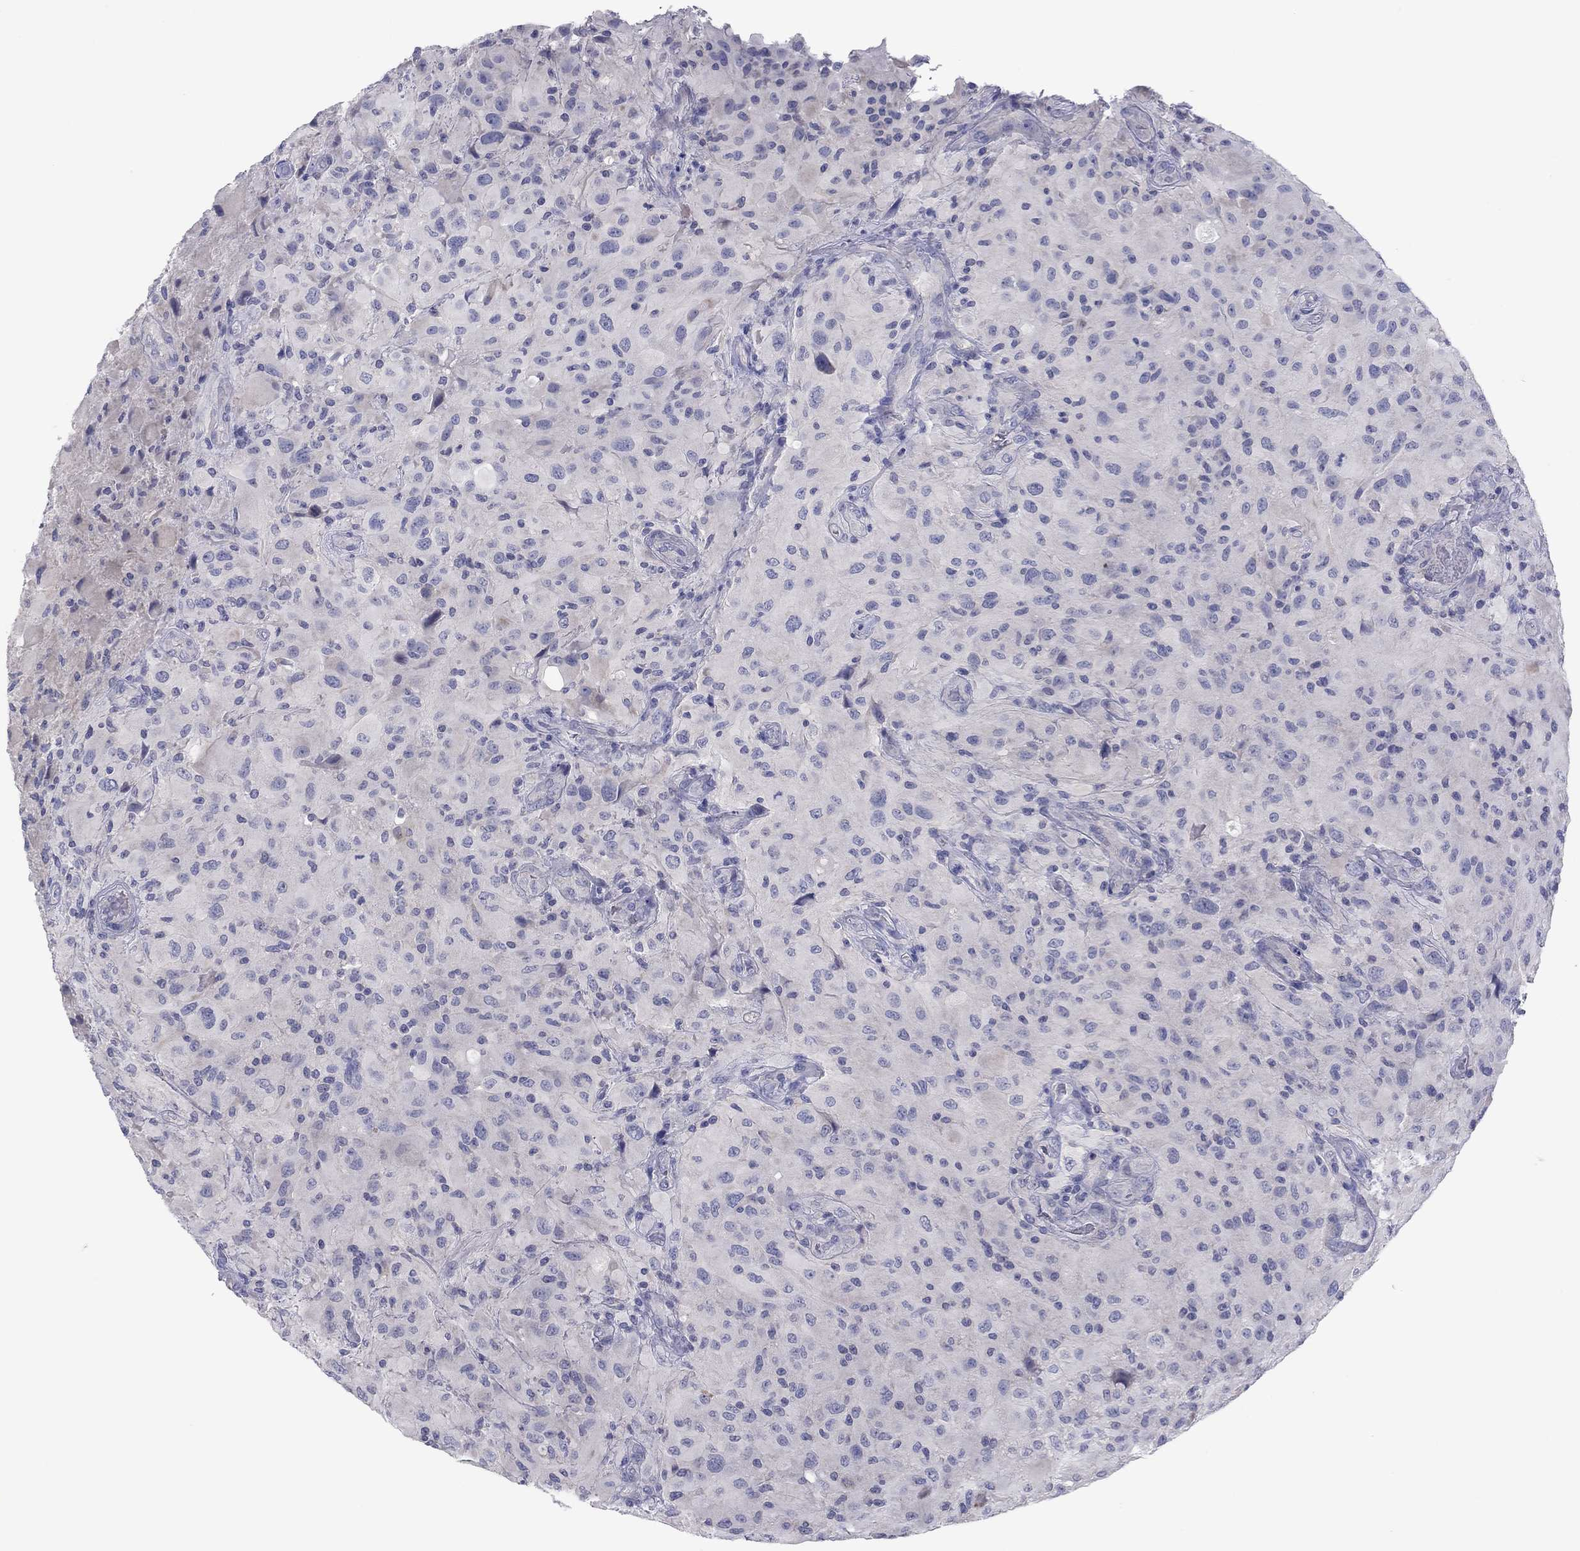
{"staining": {"intensity": "negative", "quantity": "none", "location": "none"}, "tissue": "glioma", "cell_type": "Tumor cells", "image_type": "cancer", "snomed": [{"axis": "morphology", "description": "Glioma, malignant, High grade"}, {"axis": "topography", "description": "Cerebral cortex"}], "caption": "This is an IHC histopathology image of human high-grade glioma (malignant). There is no positivity in tumor cells.", "gene": "GRK7", "patient": {"sex": "male", "age": 35}}